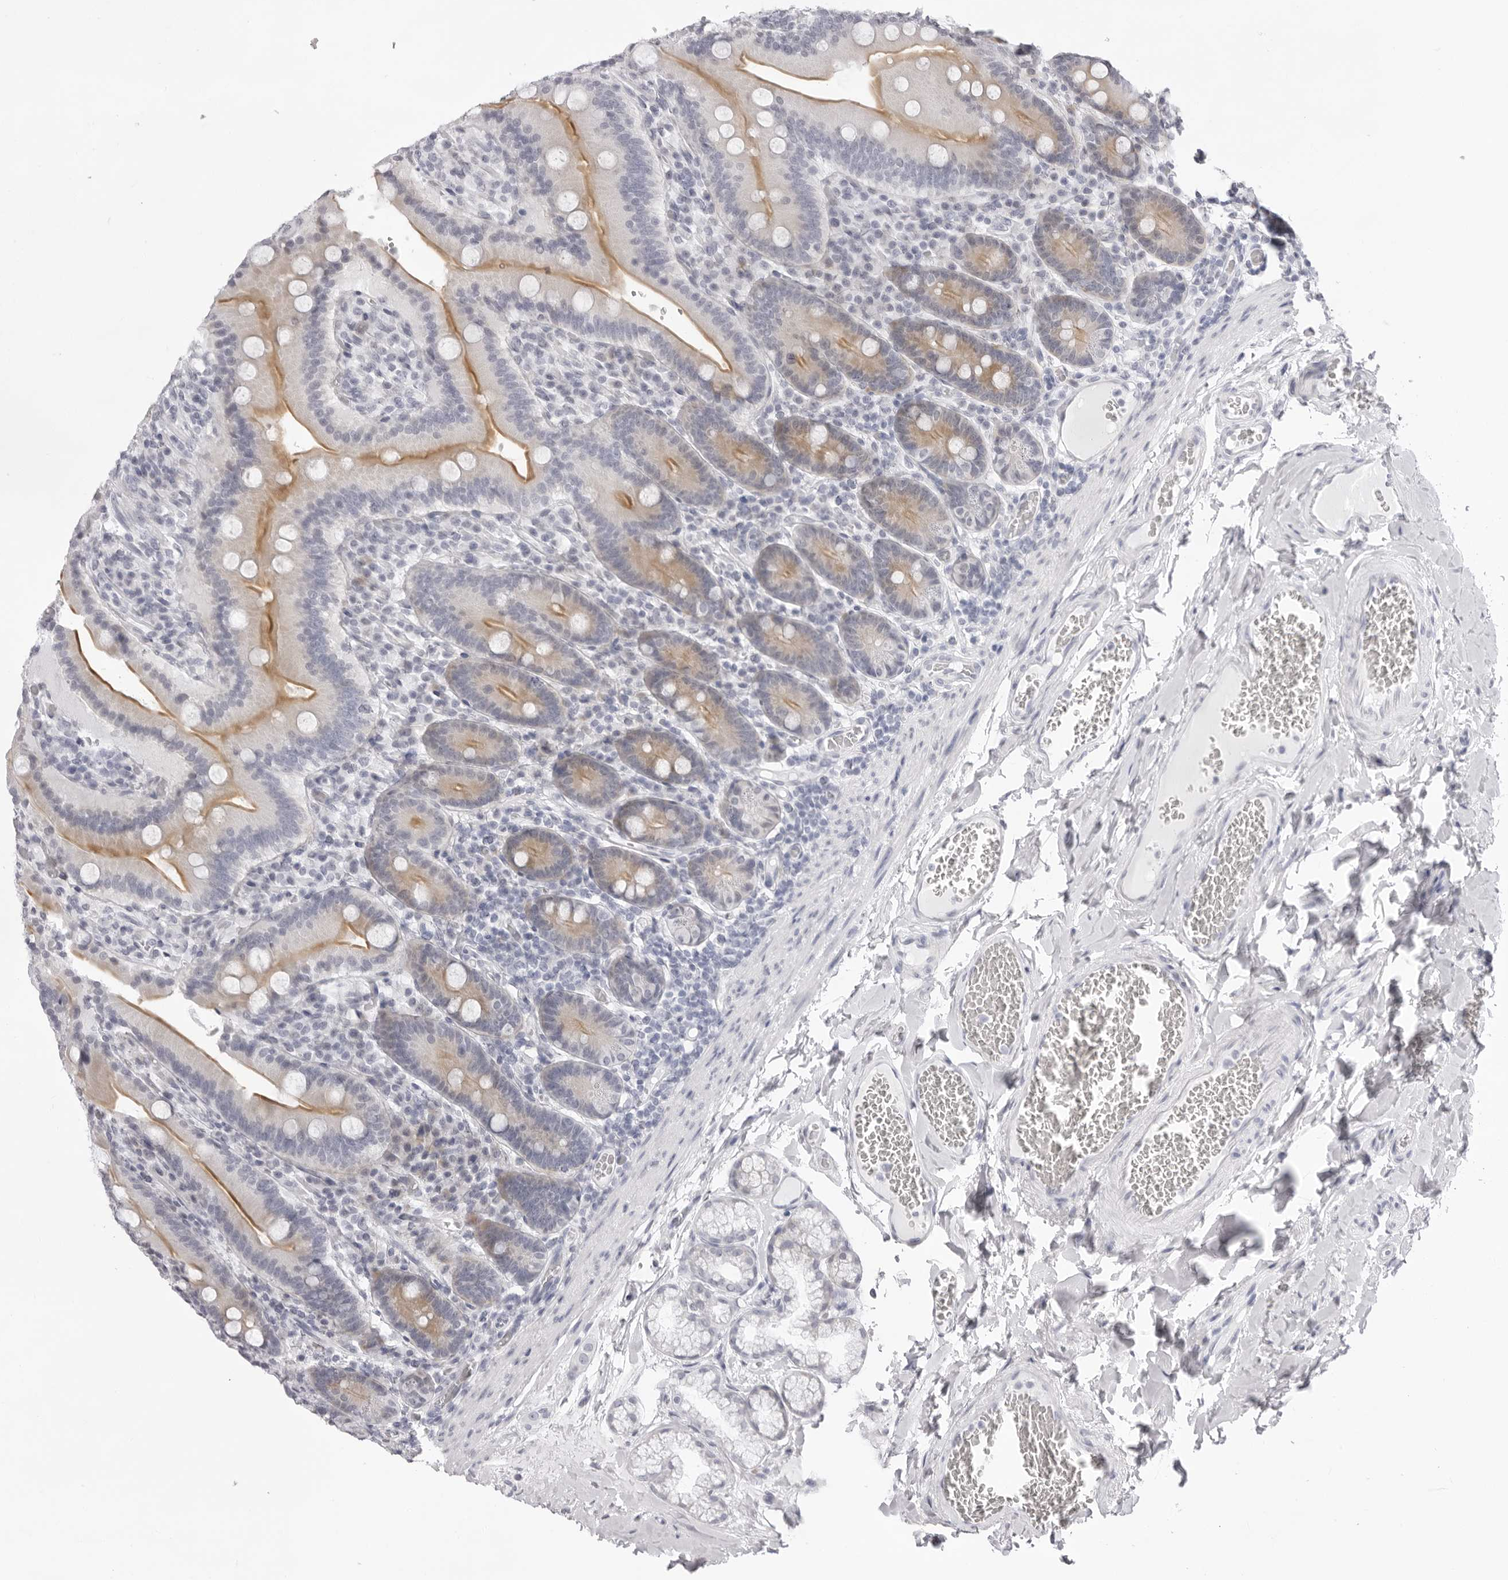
{"staining": {"intensity": "moderate", "quantity": "<25%", "location": "cytoplasmic/membranous"}, "tissue": "duodenum", "cell_type": "Glandular cells", "image_type": "normal", "snomed": [{"axis": "morphology", "description": "Normal tissue, NOS"}, {"axis": "topography", "description": "Duodenum"}], "caption": "There is low levels of moderate cytoplasmic/membranous expression in glandular cells of unremarkable duodenum, as demonstrated by immunohistochemical staining (brown color).", "gene": "SMIM2", "patient": {"sex": "female", "age": 62}}